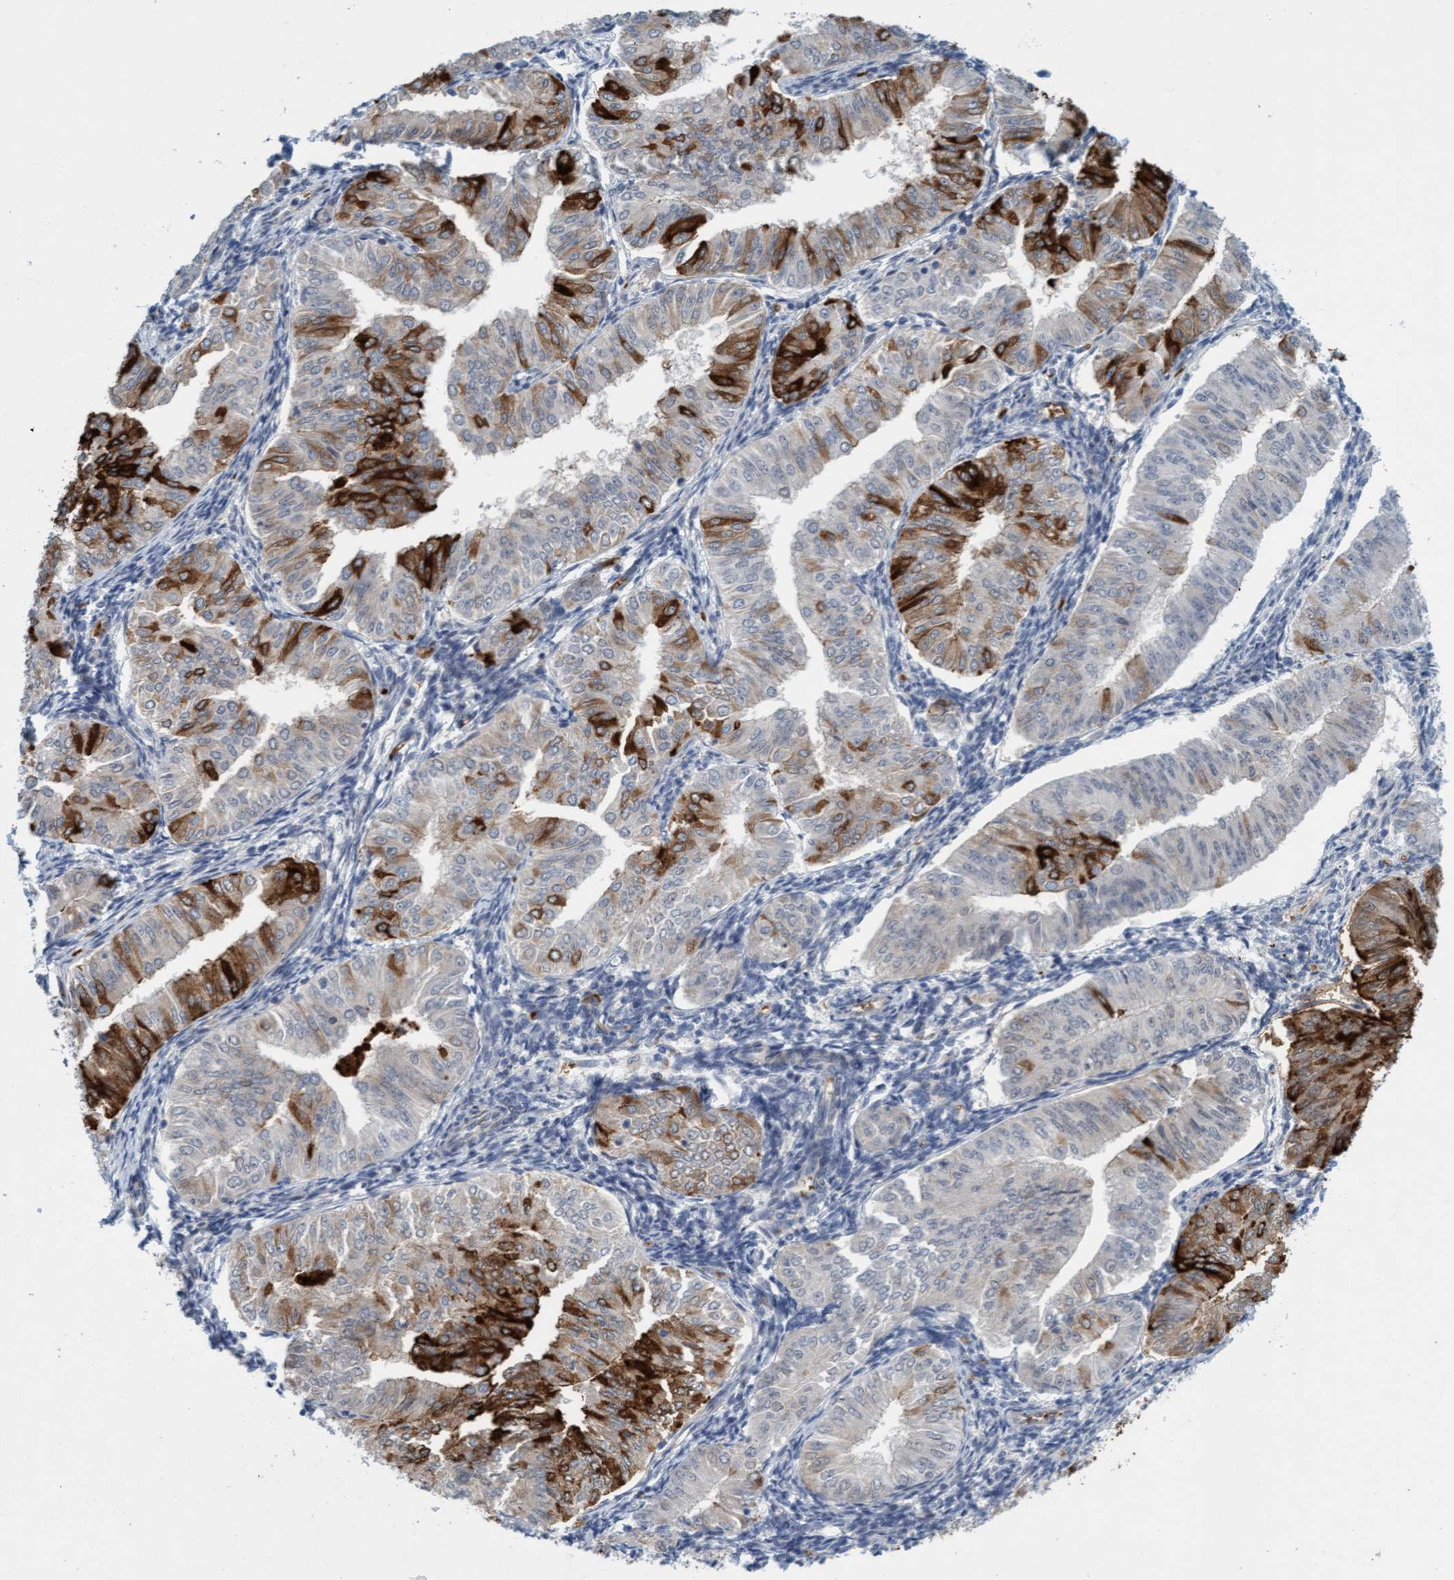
{"staining": {"intensity": "strong", "quantity": "25%-75%", "location": "cytoplasmic/membranous"}, "tissue": "endometrial cancer", "cell_type": "Tumor cells", "image_type": "cancer", "snomed": [{"axis": "morphology", "description": "Normal tissue, NOS"}, {"axis": "morphology", "description": "Adenocarcinoma, NOS"}, {"axis": "topography", "description": "Endometrium"}], "caption": "Immunohistochemistry (IHC) image of endometrial cancer (adenocarcinoma) stained for a protein (brown), which exhibits high levels of strong cytoplasmic/membranous positivity in about 25%-75% of tumor cells.", "gene": "SPEM2", "patient": {"sex": "female", "age": 53}}